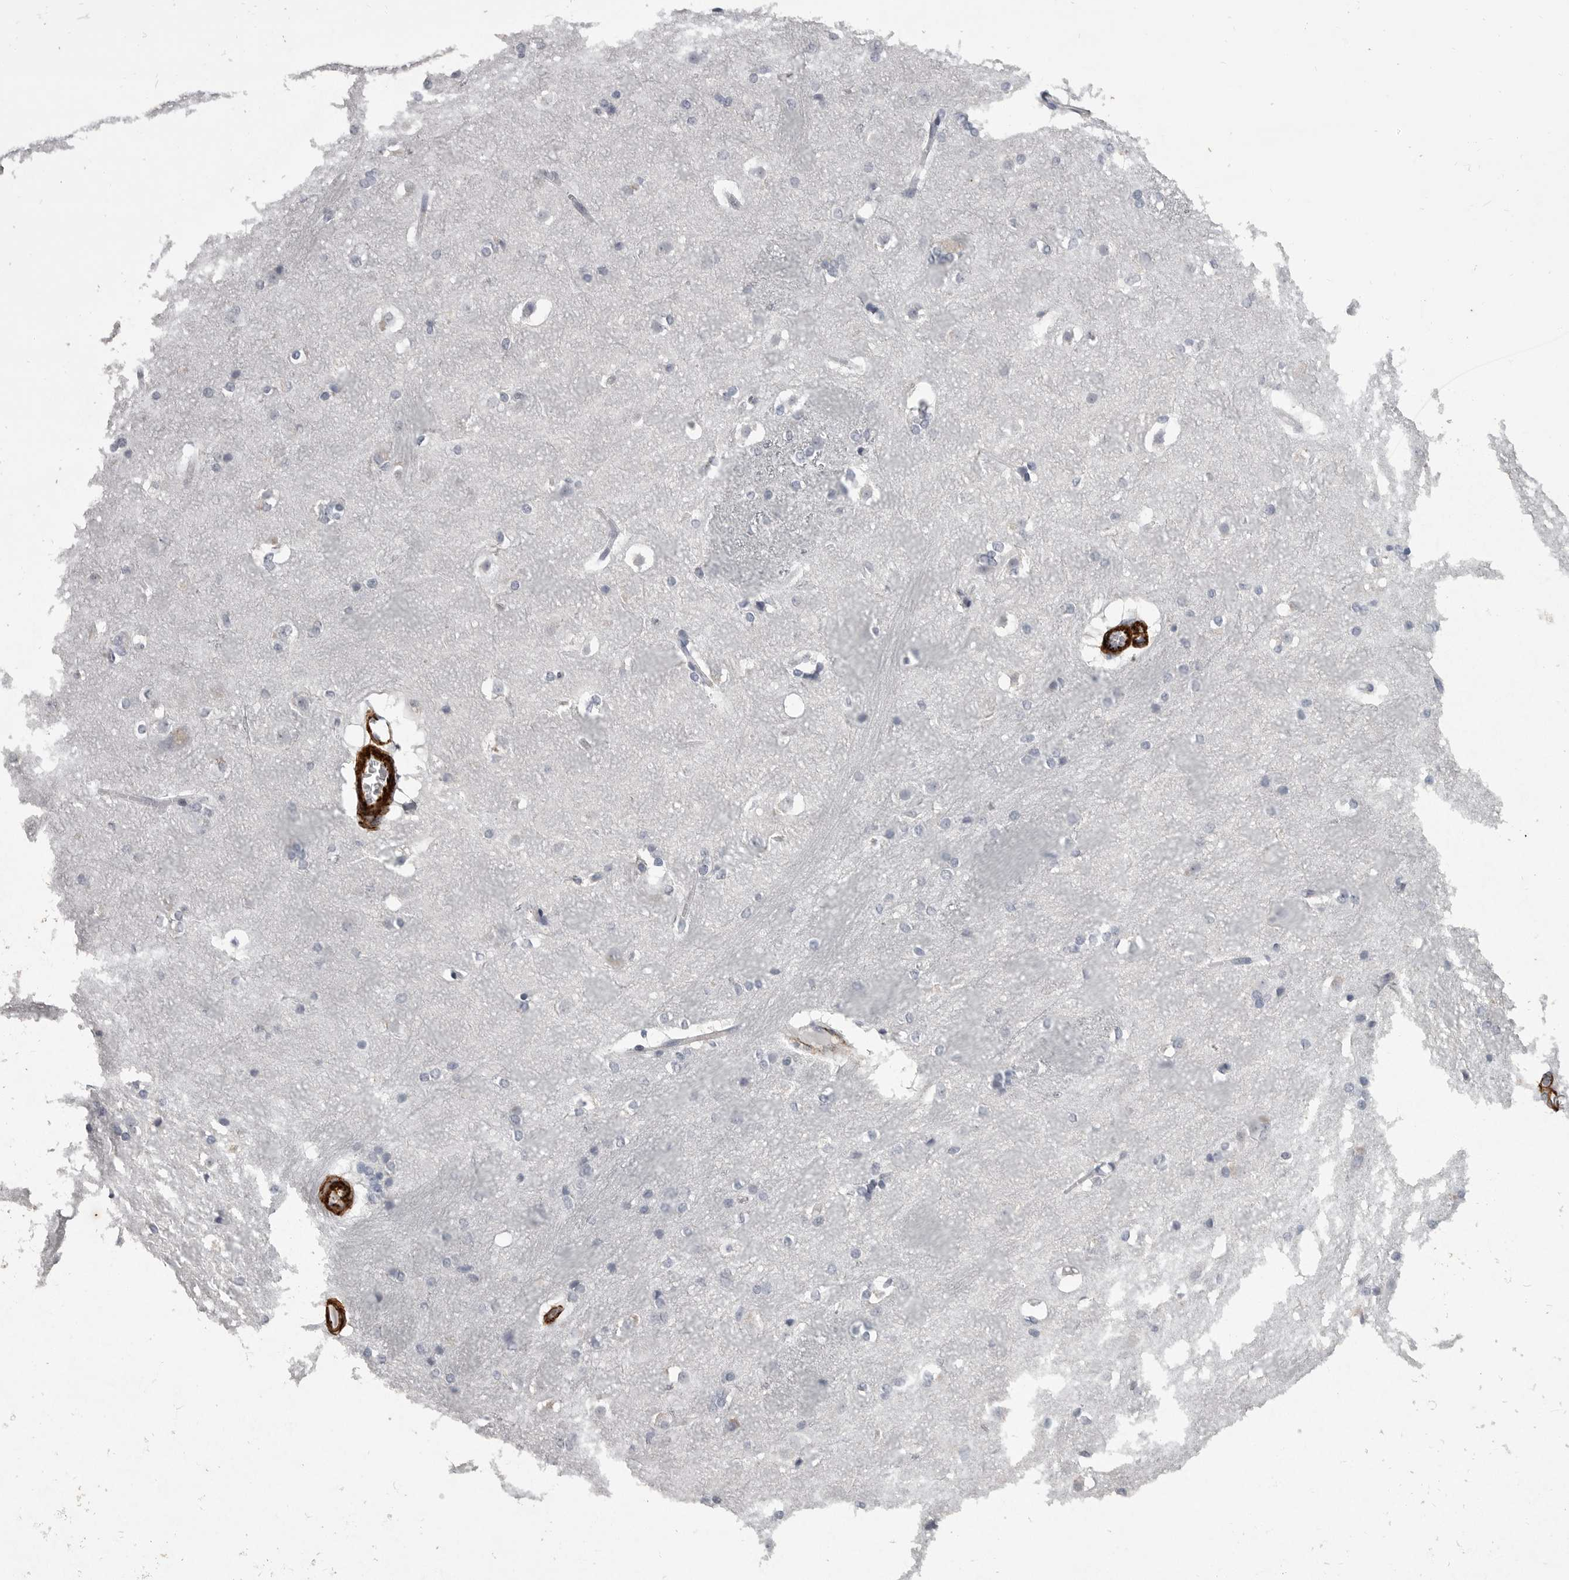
{"staining": {"intensity": "negative", "quantity": "none", "location": "none"}, "tissue": "caudate", "cell_type": "Glial cells", "image_type": "normal", "snomed": [{"axis": "morphology", "description": "Normal tissue, NOS"}, {"axis": "topography", "description": "Lateral ventricle wall"}], "caption": "This image is of unremarkable caudate stained with IHC to label a protein in brown with the nuclei are counter-stained blue. There is no staining in glial cells.", "gene": "AOC3", "patient": {"sex": "female", "age": 19}}